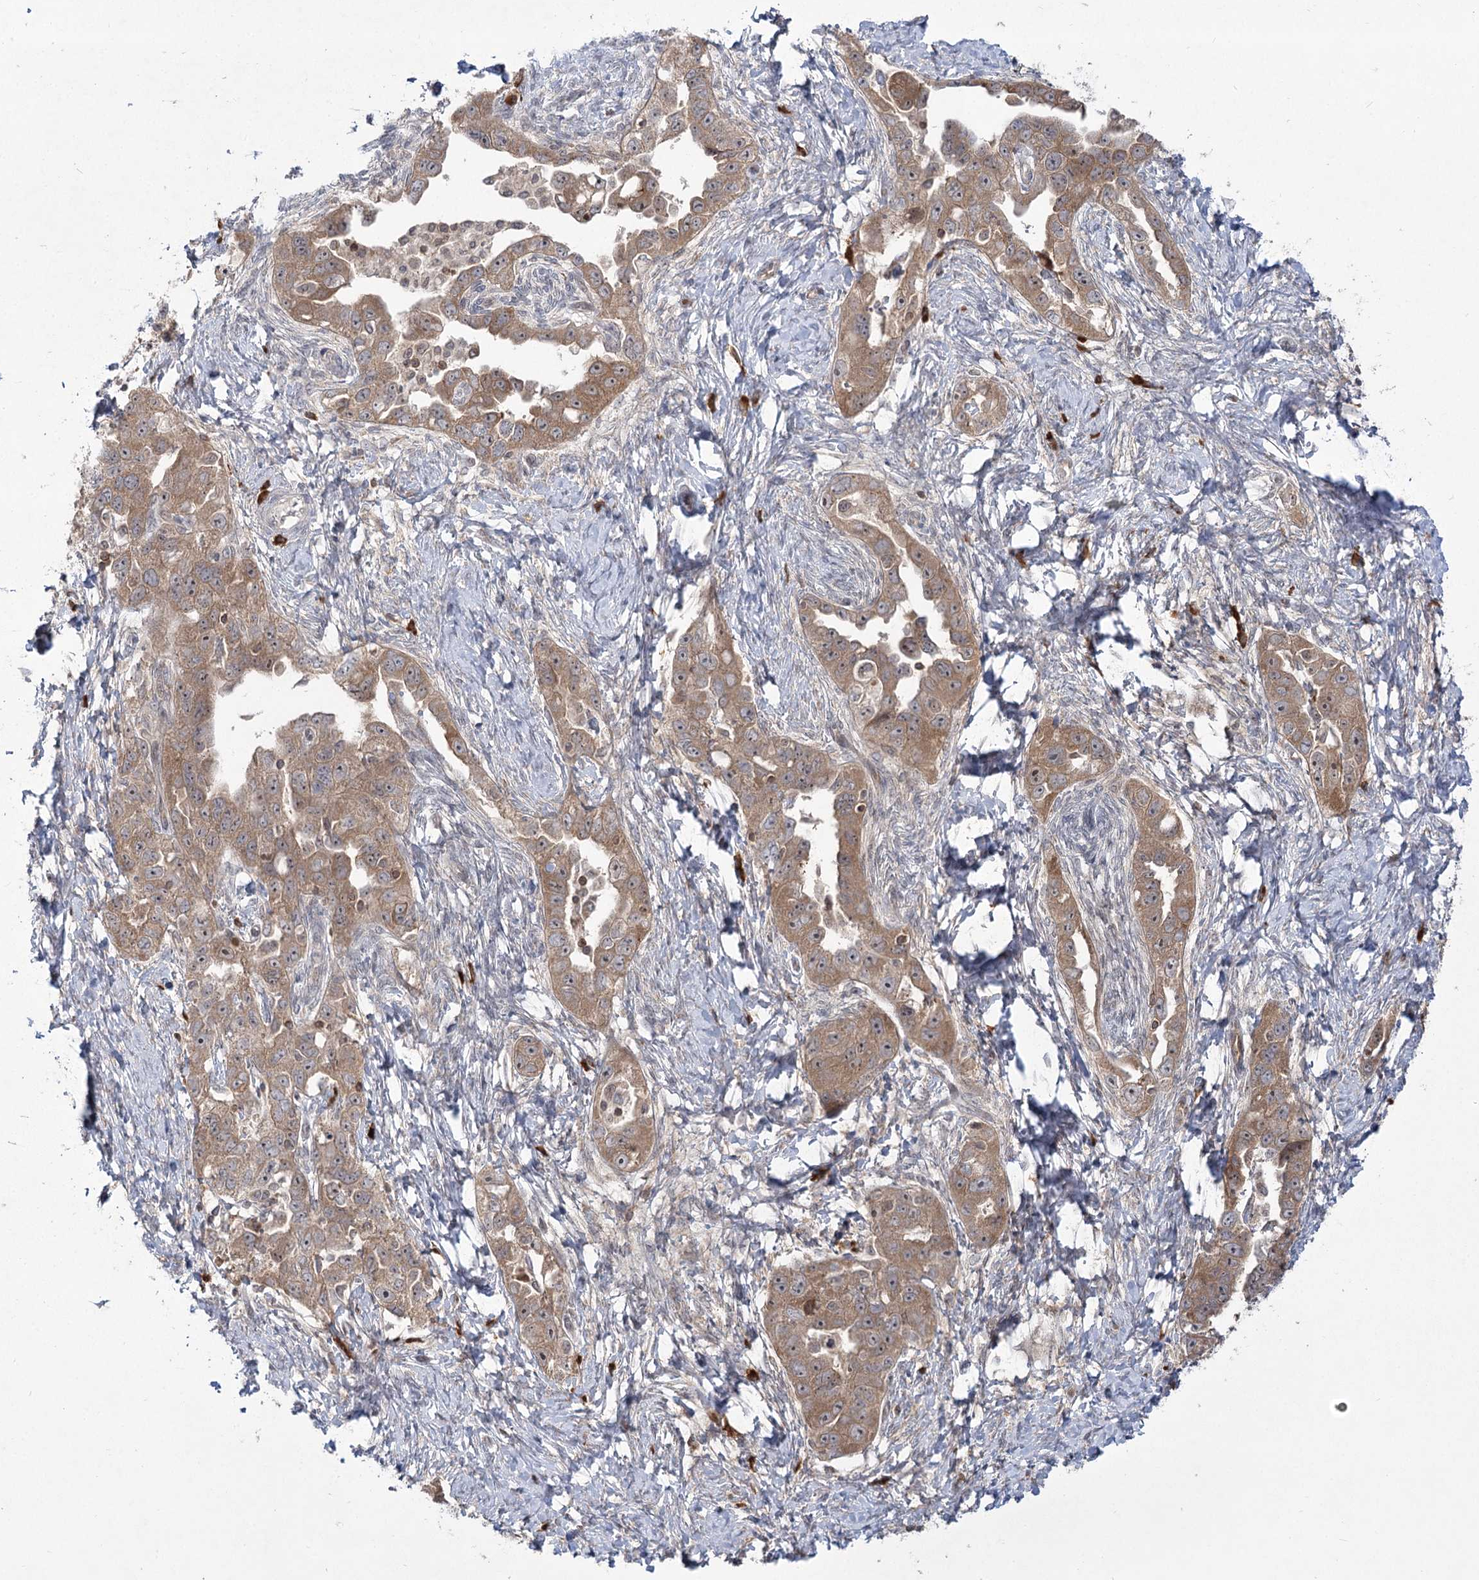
{"staining": {"intensity": "moderate", "quantity": ">75%", "location": "cytoplasmic/membranous"}, "tissue": "ovarian cancer", "cell_type": "Tumor cells", "image_type": "cancer", "snomed": [{"axis": "morphology", "description": "Carcinoma, NOS"}, {"axis": "morphology", "description": "Cystadenocarcinoma, serous, NOS"}, {"axis": "topography", "description": "Ovary"}], "caption": "IHC of ovarian cancer (carcinoma) demonstrates medium levels of moderate cytoplasmic/membranous positivity in about >75% of tumor cells. Nuclei are stained in blue.", "gene": "SYTL1", "patient": {"sex": "female", "age": 69}}